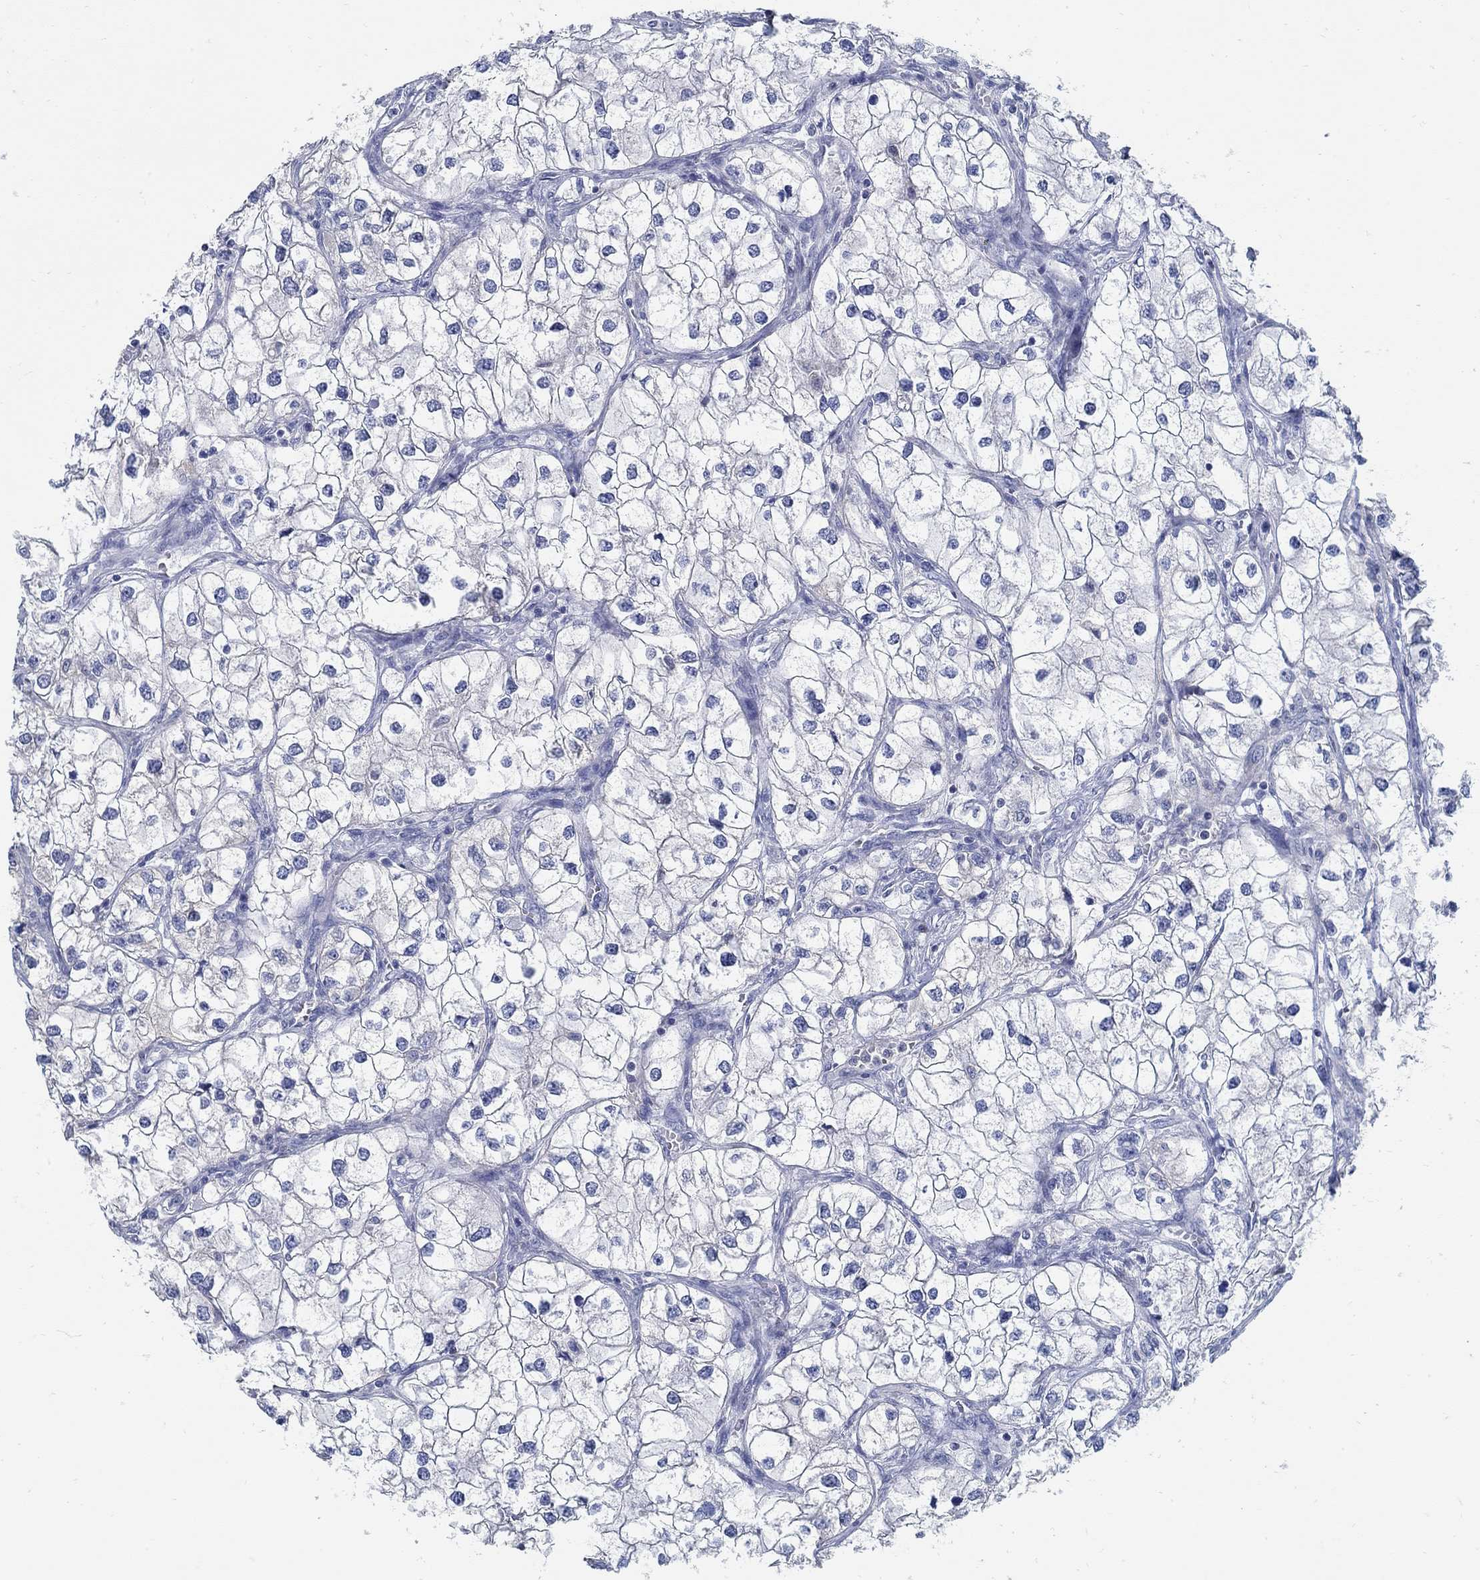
{"staining": {"intensity": "negative", "quantity": "none", "location": "none"}, "tissue": "renal cancer", "cell_type": "Tumor cells", "image_type": "cancer", "snomed": [{"axis": "morphology", "description": "Adenocarcinoma, NOS"}, {"axis": "topography", "description": "Kidney"}], "caption": "Adenocarcinoma (renal) was stained to show a protein in brown. There is no significant staining in tumor cells.", "gene": "PCDH11X", "patient": {"sex": "male", "age": 59}}